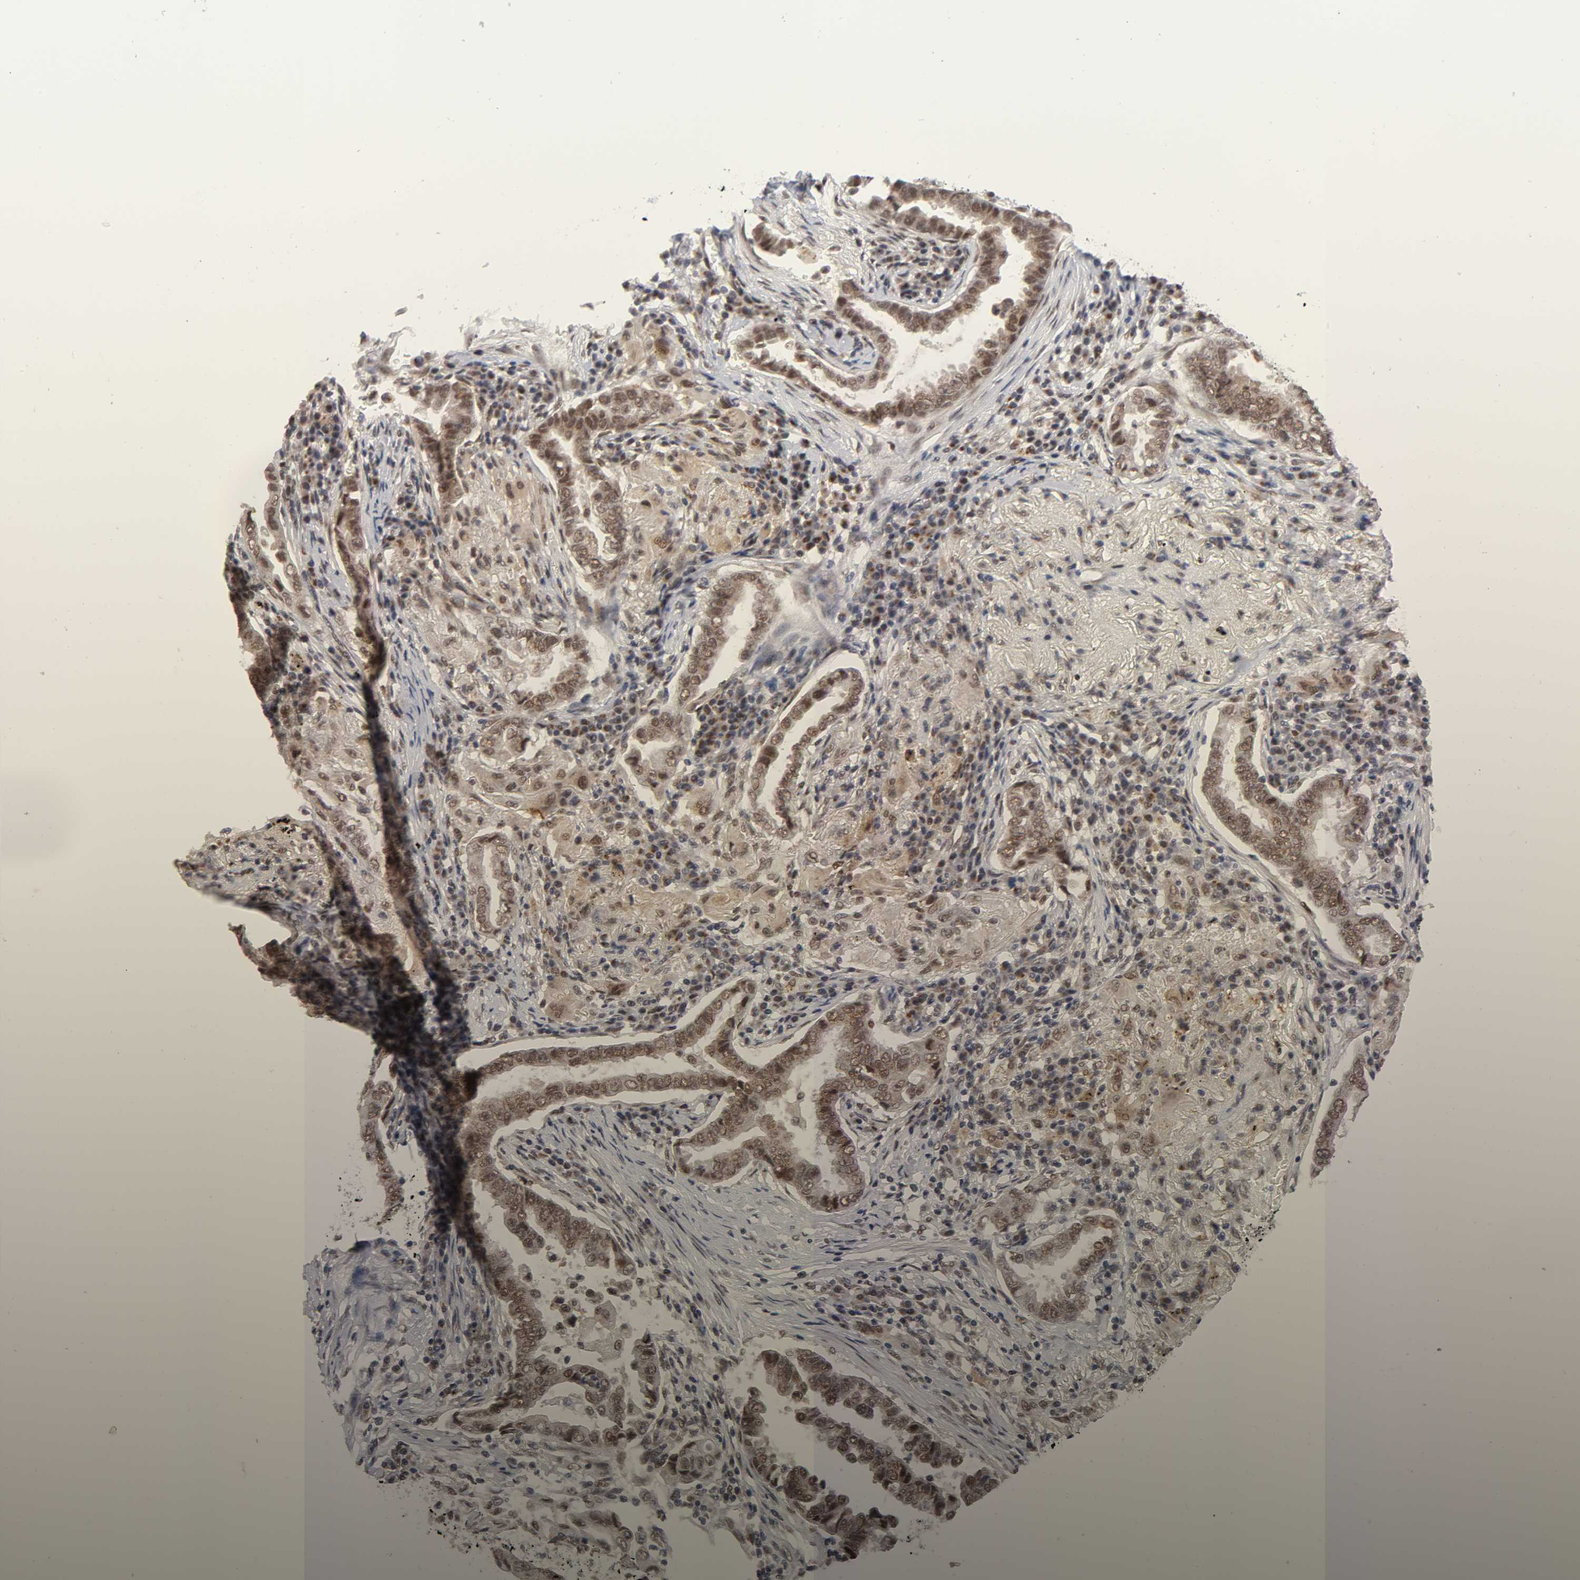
{"staining": {"intensity": "strong", "quantity": ">75%", "location": "cytoplasmic/membranous,nuclear"}, "tissue": "lung cancer", "cell_type": "Tumor cells", "image_type": "cancer", "snomed": [{"axis": "morphology", "description": "Normal tissue, NOS"}, {"axis": "morphology", "description": "Inflammation, NOS"}, {"axis": "morphology", "description": "Adenocarcinoma, NOS"}, {"axis": "topography", "description": "Lung"}], "caption": "Protein staining of adenocarcinoma (lung) tissue reveals strong cytoplasmic/membranous and nuclear staining in about >75% of tumor cells. The protein of interest is stained brown, and the nuclei are stained in blue (DAB IHC with brightfield microscopy, high magnification).", "gene": "EP300", "patient": {"sex": "female", "age": 64}}